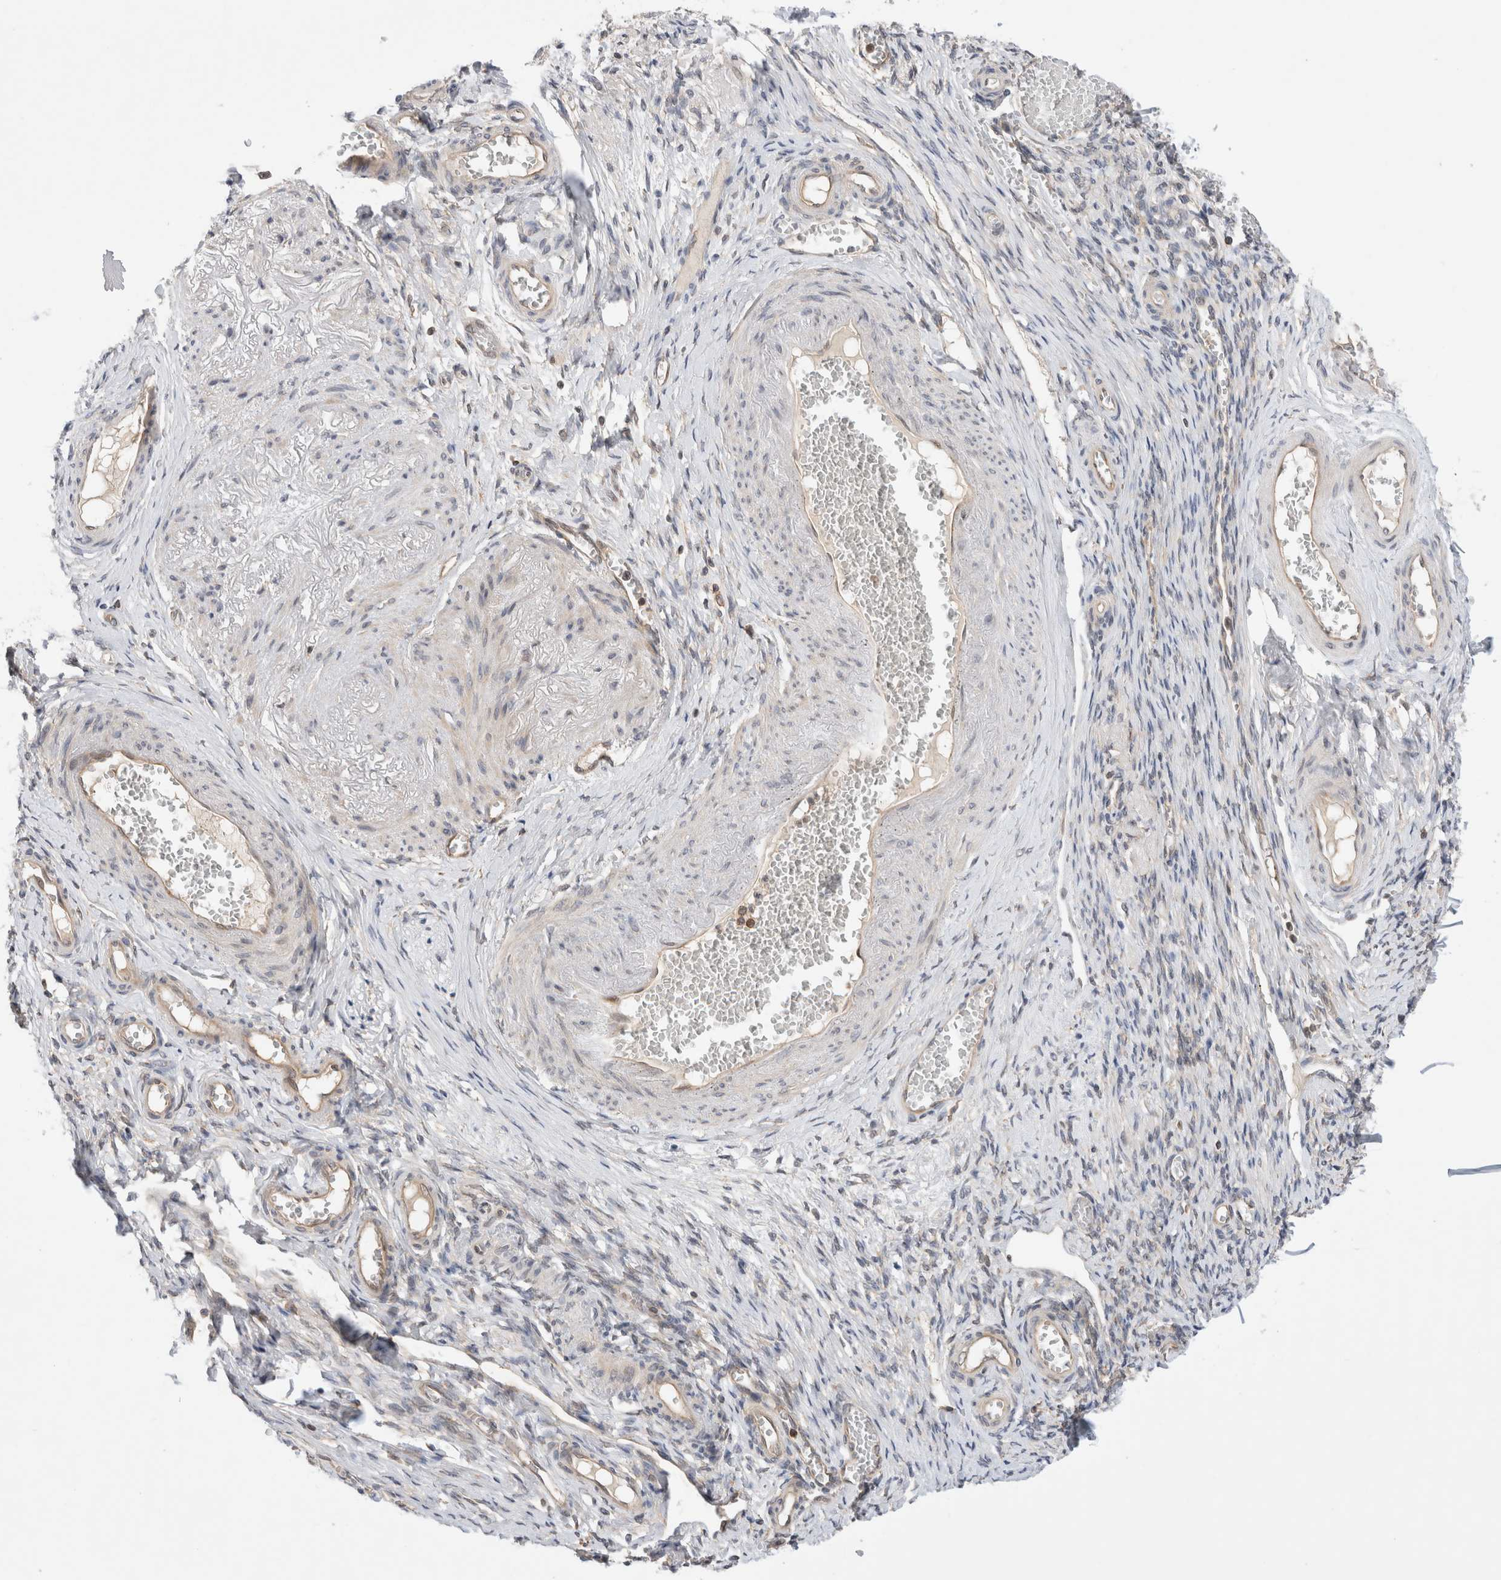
{"staining": {"intensity": "negative", "quantity": "none", "location": "none"}, "tissue": "adipose tissue", "cell_type": "Adipocytes", "image_type": "normal", "snomed": [{"axis": "morphology", "description": "Normal tissue, NOS"}, {"axis": "topography", "description": "Vascular tissue"}, {"axis": "topography", "description": "Fallopian tube"}, {"axis": "topography", "description": "Ovary"}], "caption": "This is an immunohistochemistry (IHC) histopathology image of normal human adipose tissue. There is no staining in adipocytes.", "gene": "NFKB1", "patient": {"sex": "female", "age": 67}}